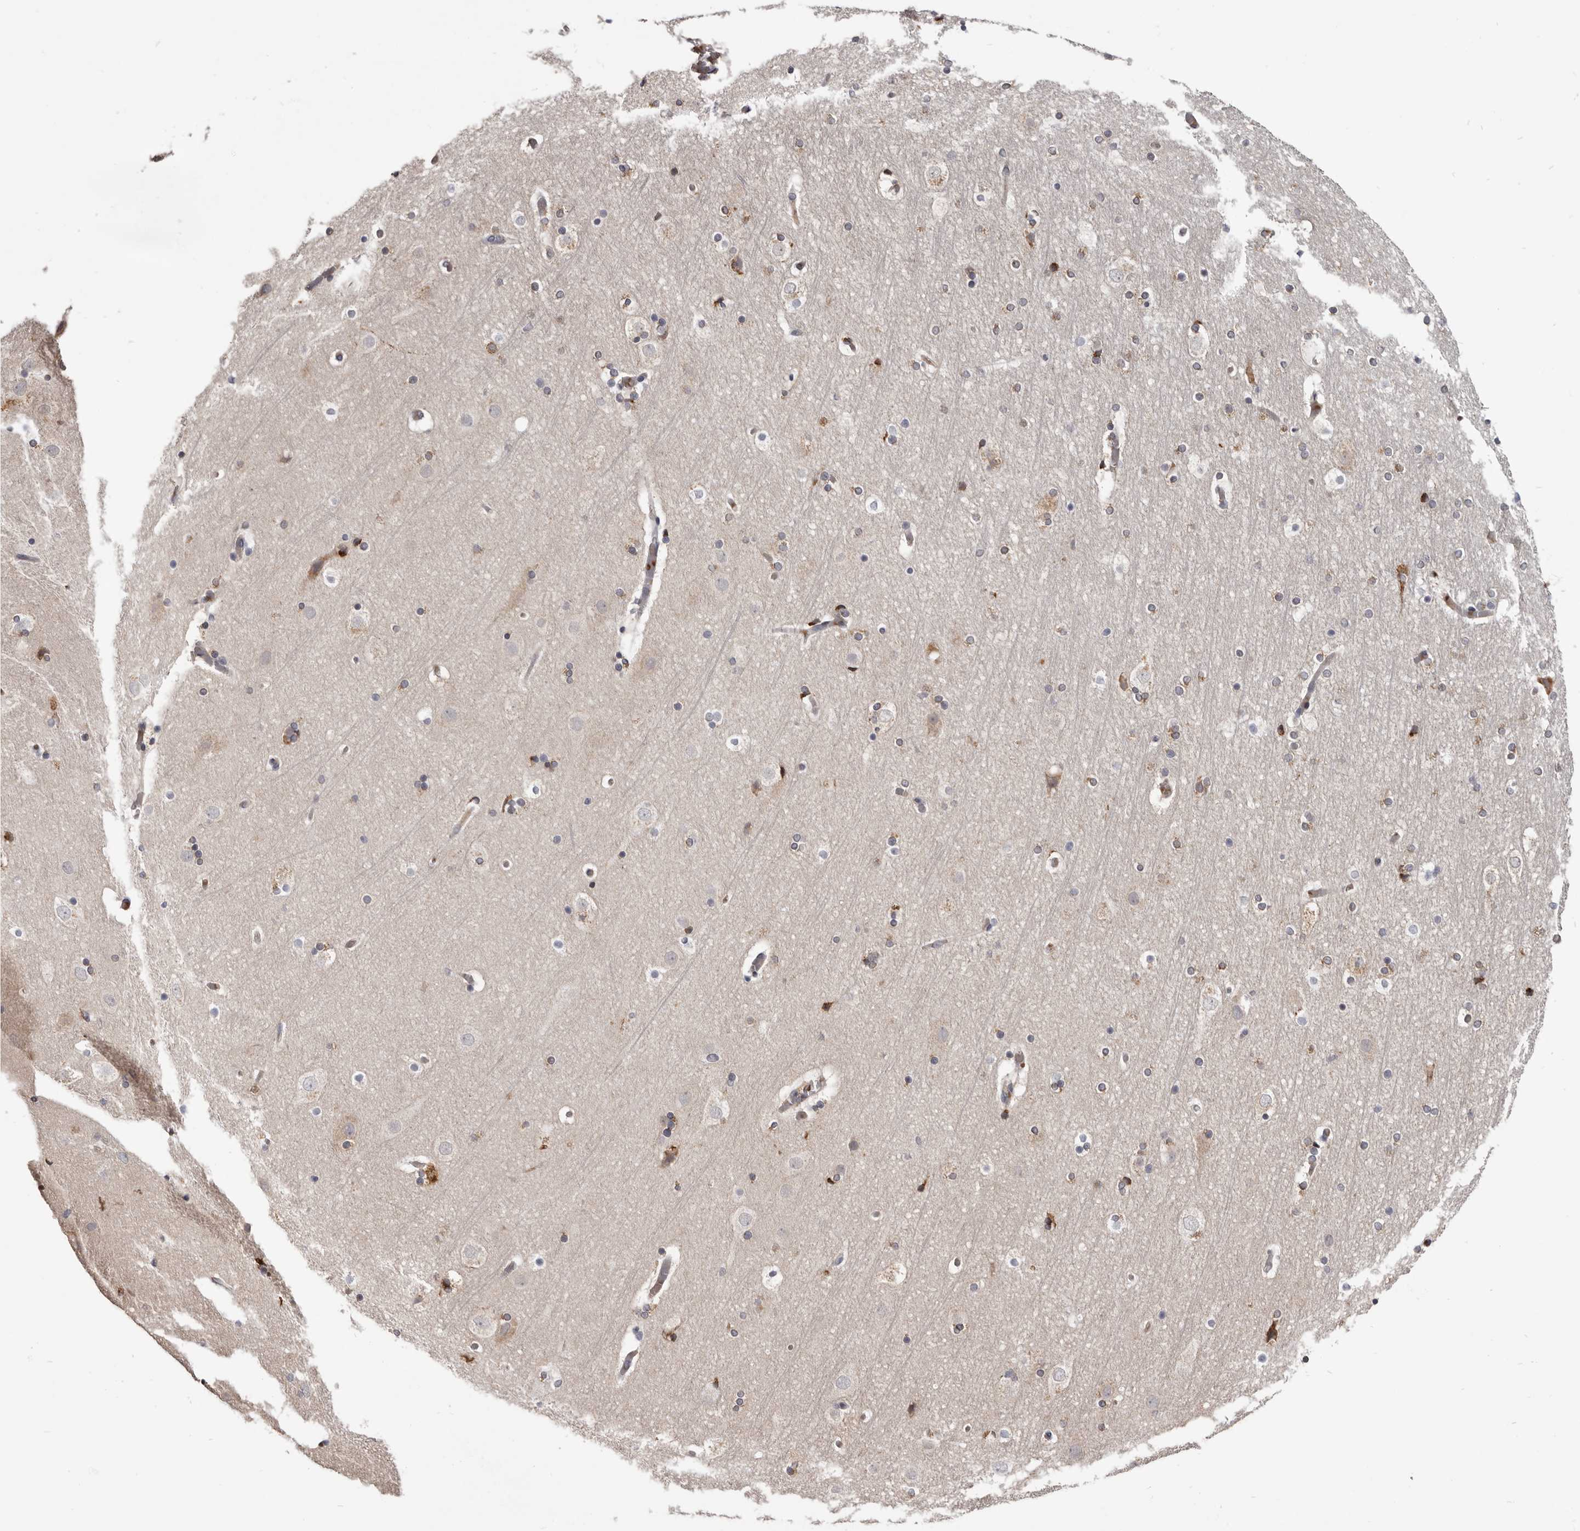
{"staining": {"intensity": "negative", "quantity": "none", "location": "none"}, "tissue": "cerebral cortex", "cell_type": "Endothelial cells", "image_type": "normal", "snomed": [{"axis": "morphology", "description": "Normal tissue, NOS"}, {"axis": "topography", "description": "Cerebral cortex"}], "caption": "High power microscopy micrograph of an IHC histopathology image of benign cerebral cortex, revealing no significant expression in endothelial cells. Nuclei are stained in blue.", "gene": "NENF", "patient": {"sex": "male", "age": 57}}